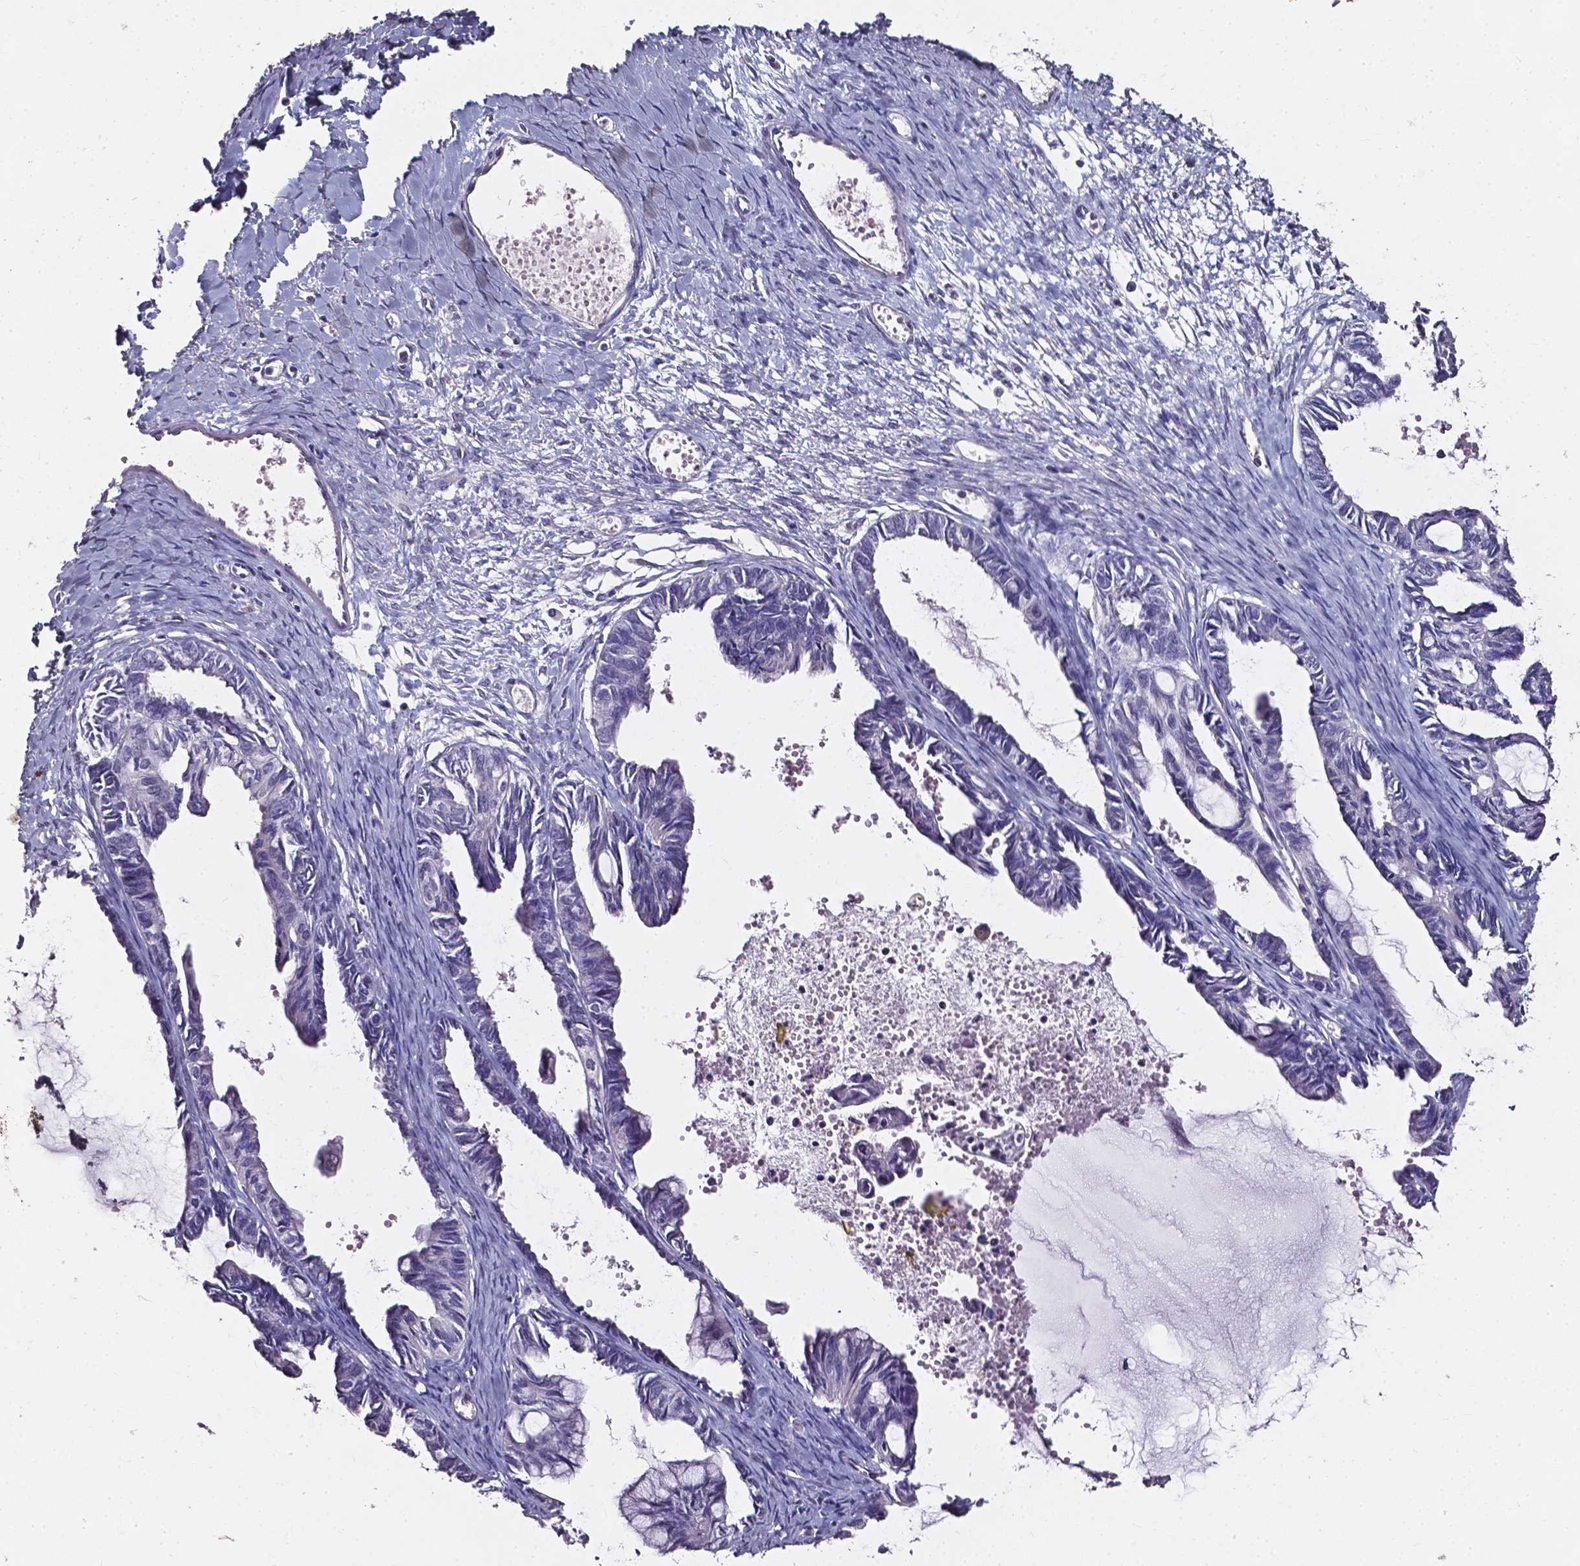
{"staining": {"intensity": "negative", "quantity": "none", "location": "none"}, "tissue": "ovarian cancer", "cell_type": "Tumor cells", "image_type": "cancer", "snomed": [{"axis": "morphology", "description": "Cystadenocarcinoma, mucinous, NOS"}, {"axis": "topography", "description": "Ovary"}], "caption": "Immunohistochemistry (IHC) photomicrograph of ovarian mucinous cystadenocarcinoma stained for a protein (brown), which displays no expression in tumor cells. (Brightfield microscopy of DAB immunohistochemistry at high magnification).", "gene": "AKR1B10", "patient": {"sex": "female", "age": 61}}